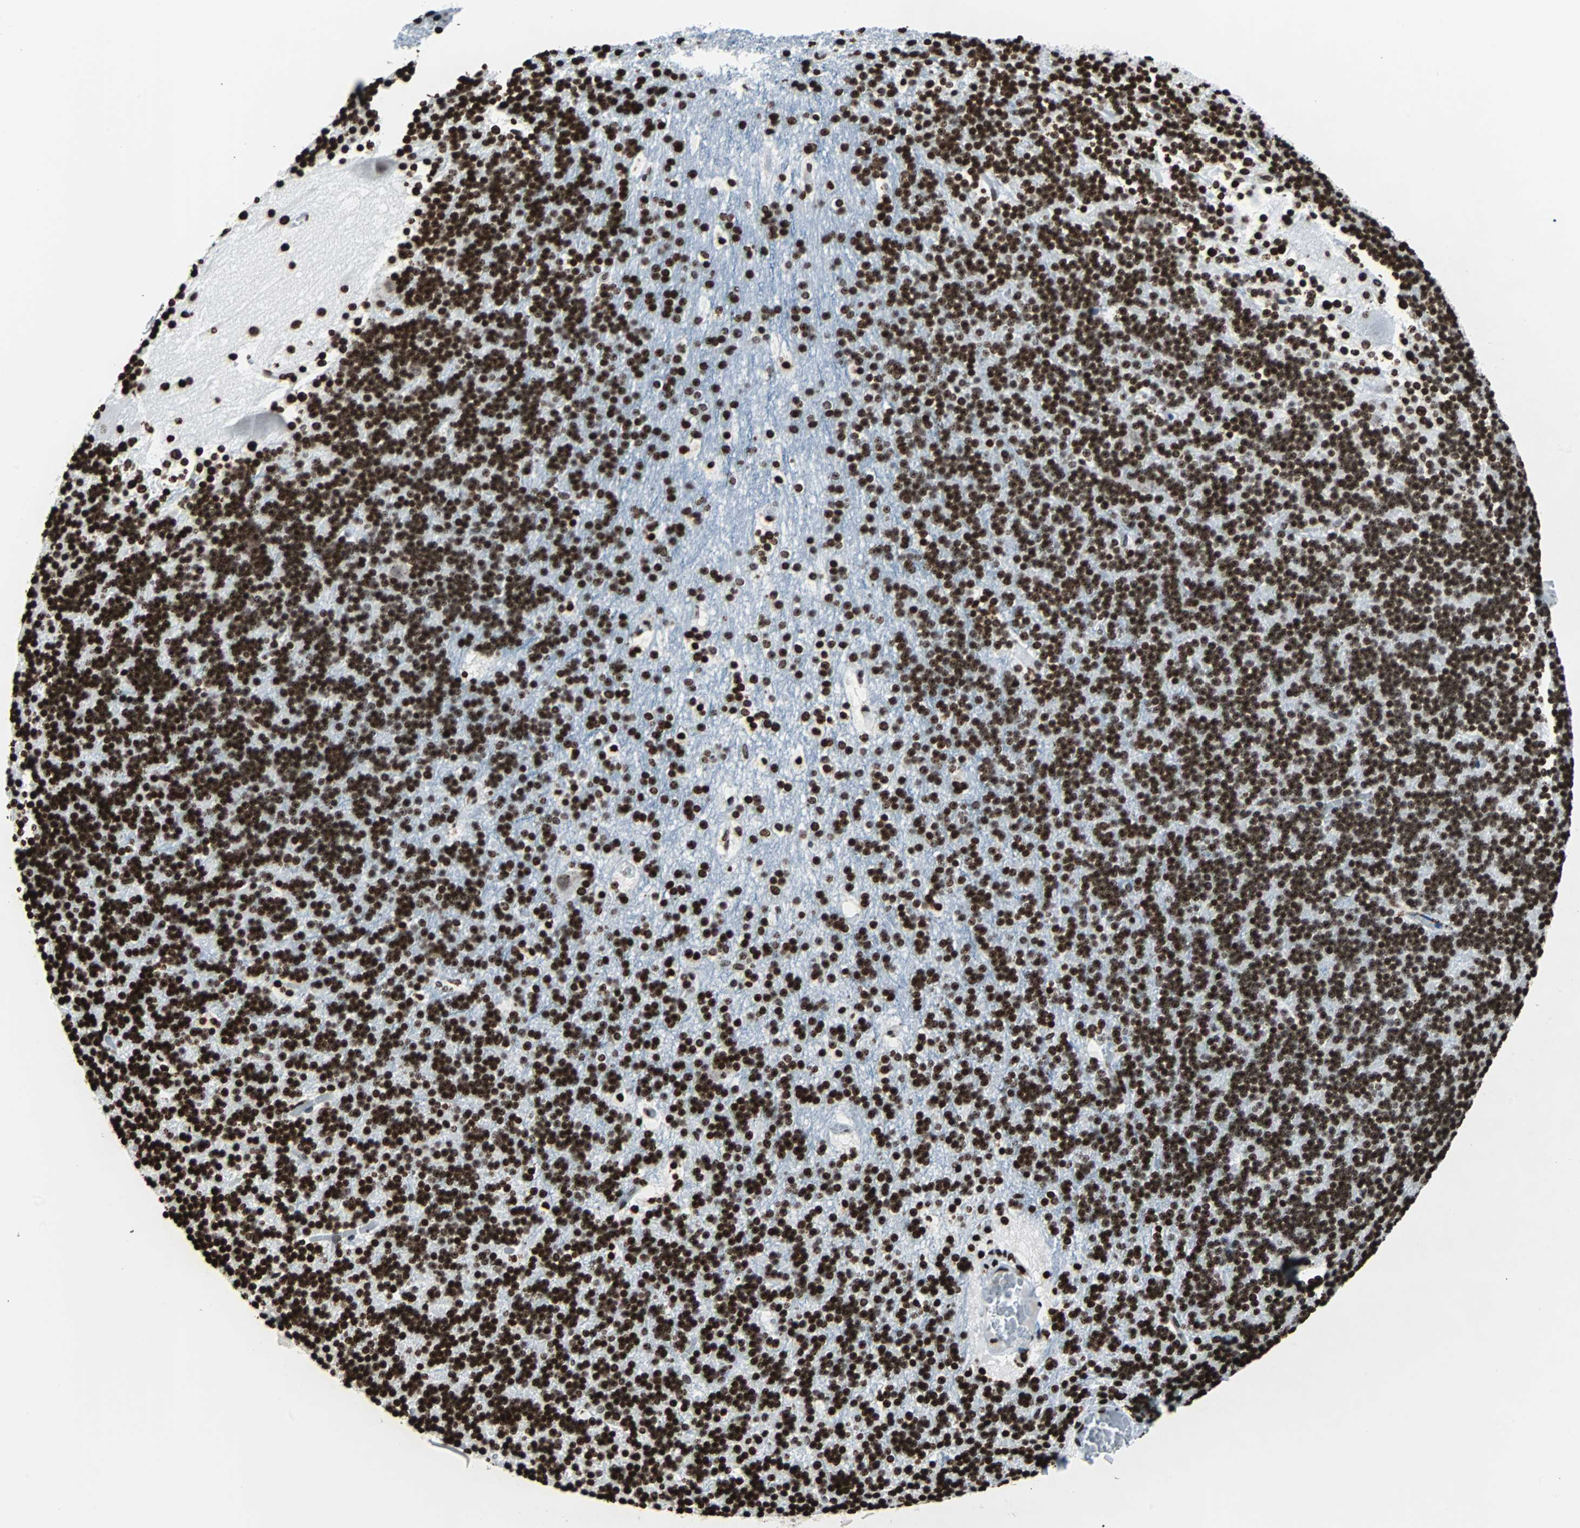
{"staining": {"intensity": "strong", "quantity": ">75%", "location": "nuclear"}, "tissue": "cerebellum", "cell_type": "Cells in granular layer", "image_type": "normal", "snomed": [{"axis": "morphology", "description": "Normal tissue, NOS"}, {"axis": "topography", "description": "Cerebellum"}], "caption": "Human cerebellum stained with a brown dye reveals strong nuclear positive positivity in approximately >75% of cells in granular layer.", "gene": "H2BC18", "patient": {"sex": "male", "age": 45}}